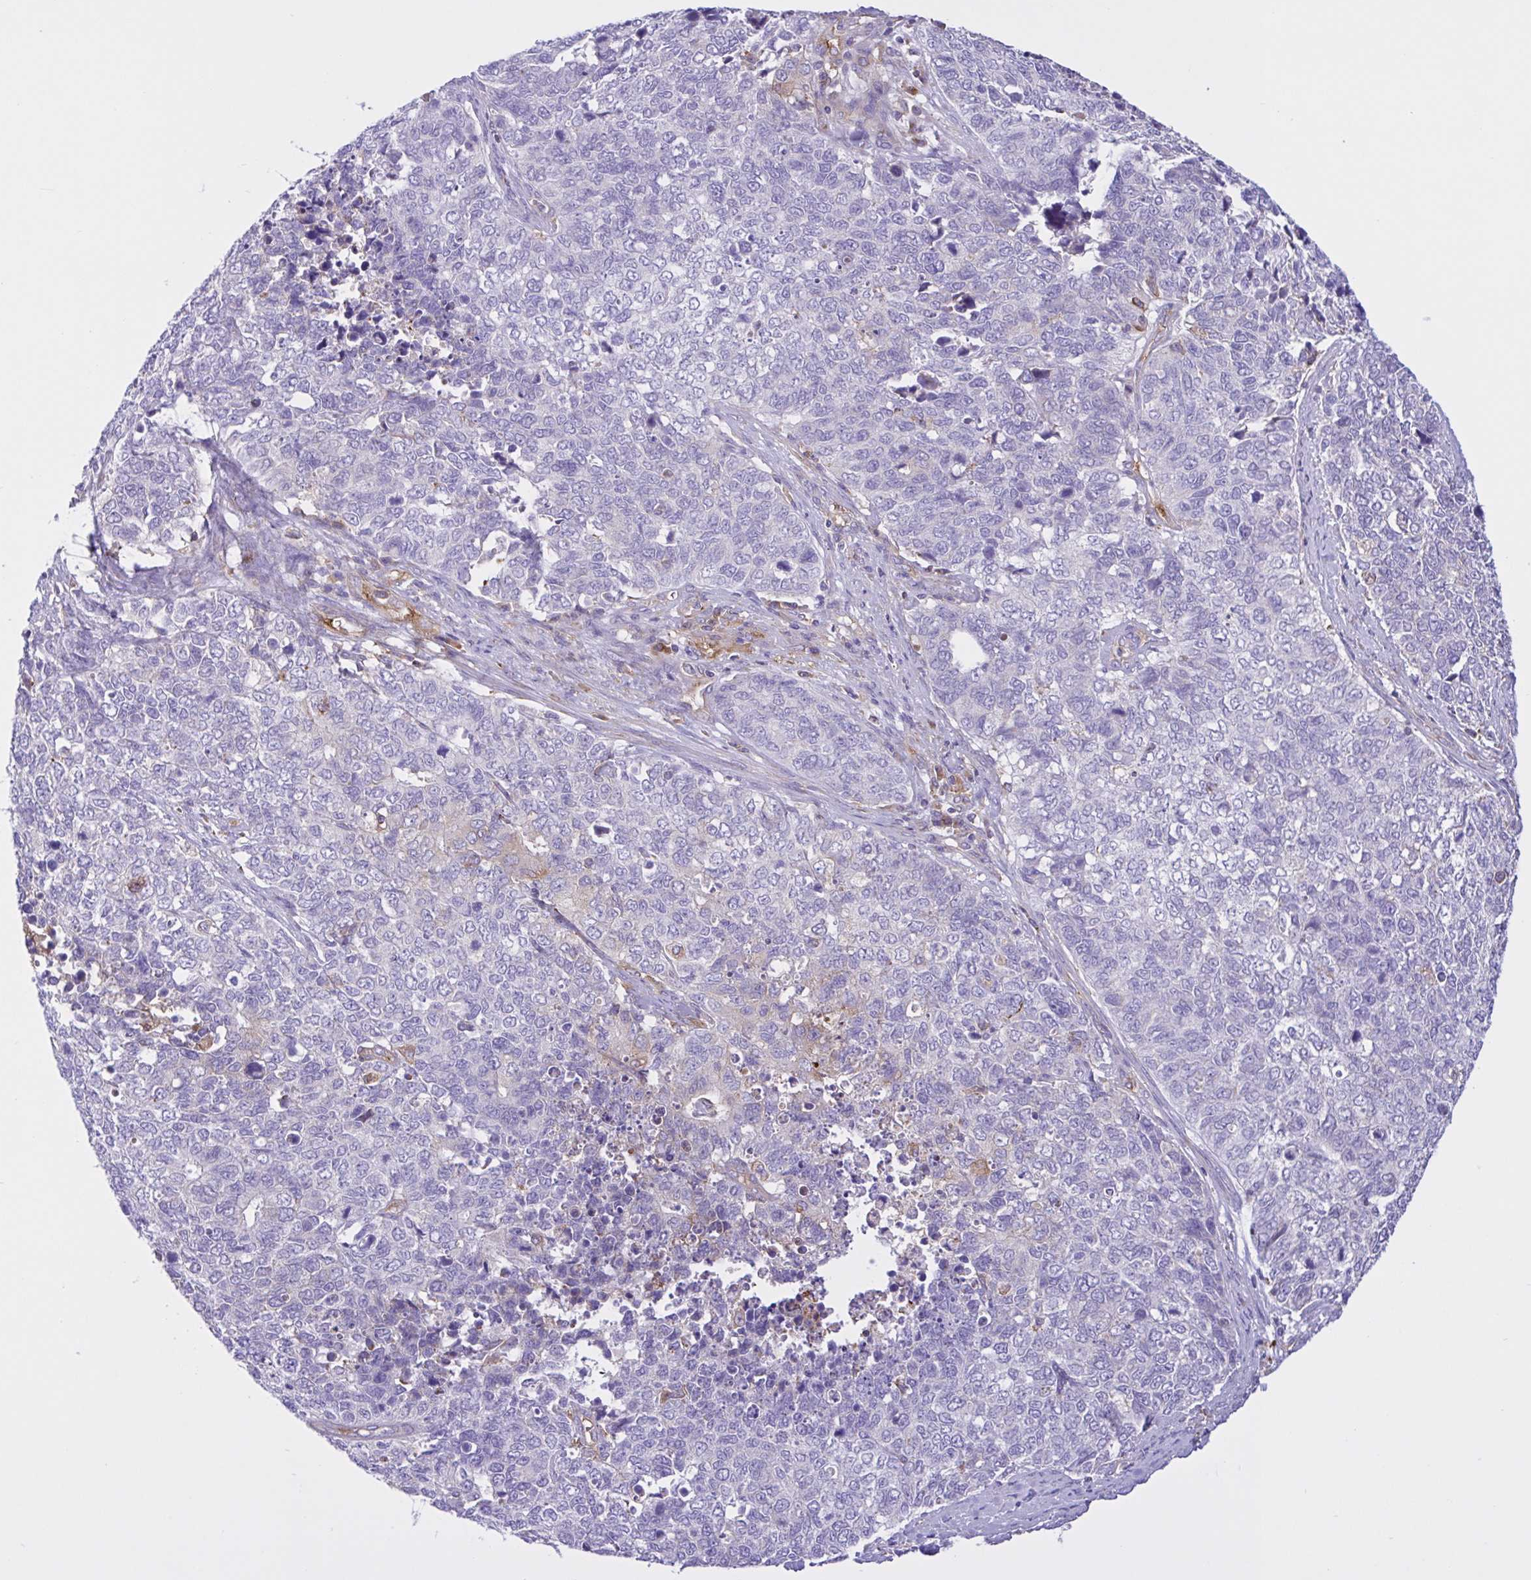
{"staining": {"intensity": "negative", "quantity": "none", "location": "none"}, "tissue": "cervical cancer", "cell_type": "Tumor cells", "image_type": "cancer", "snomed": [{"axis": "morphology", "description": "Adenocarcinoma, NOS"}, {"axis": "topography", "description": "Cervix"}], "caption": "High power microscopy histopathology image of an immunohistochemistry (IHC) image of adenocarcinoma (cervical), revealing no significant staining in tumor cells.", "gene": "OR51M1", "patient": {"sex": "female", "age": 63}}